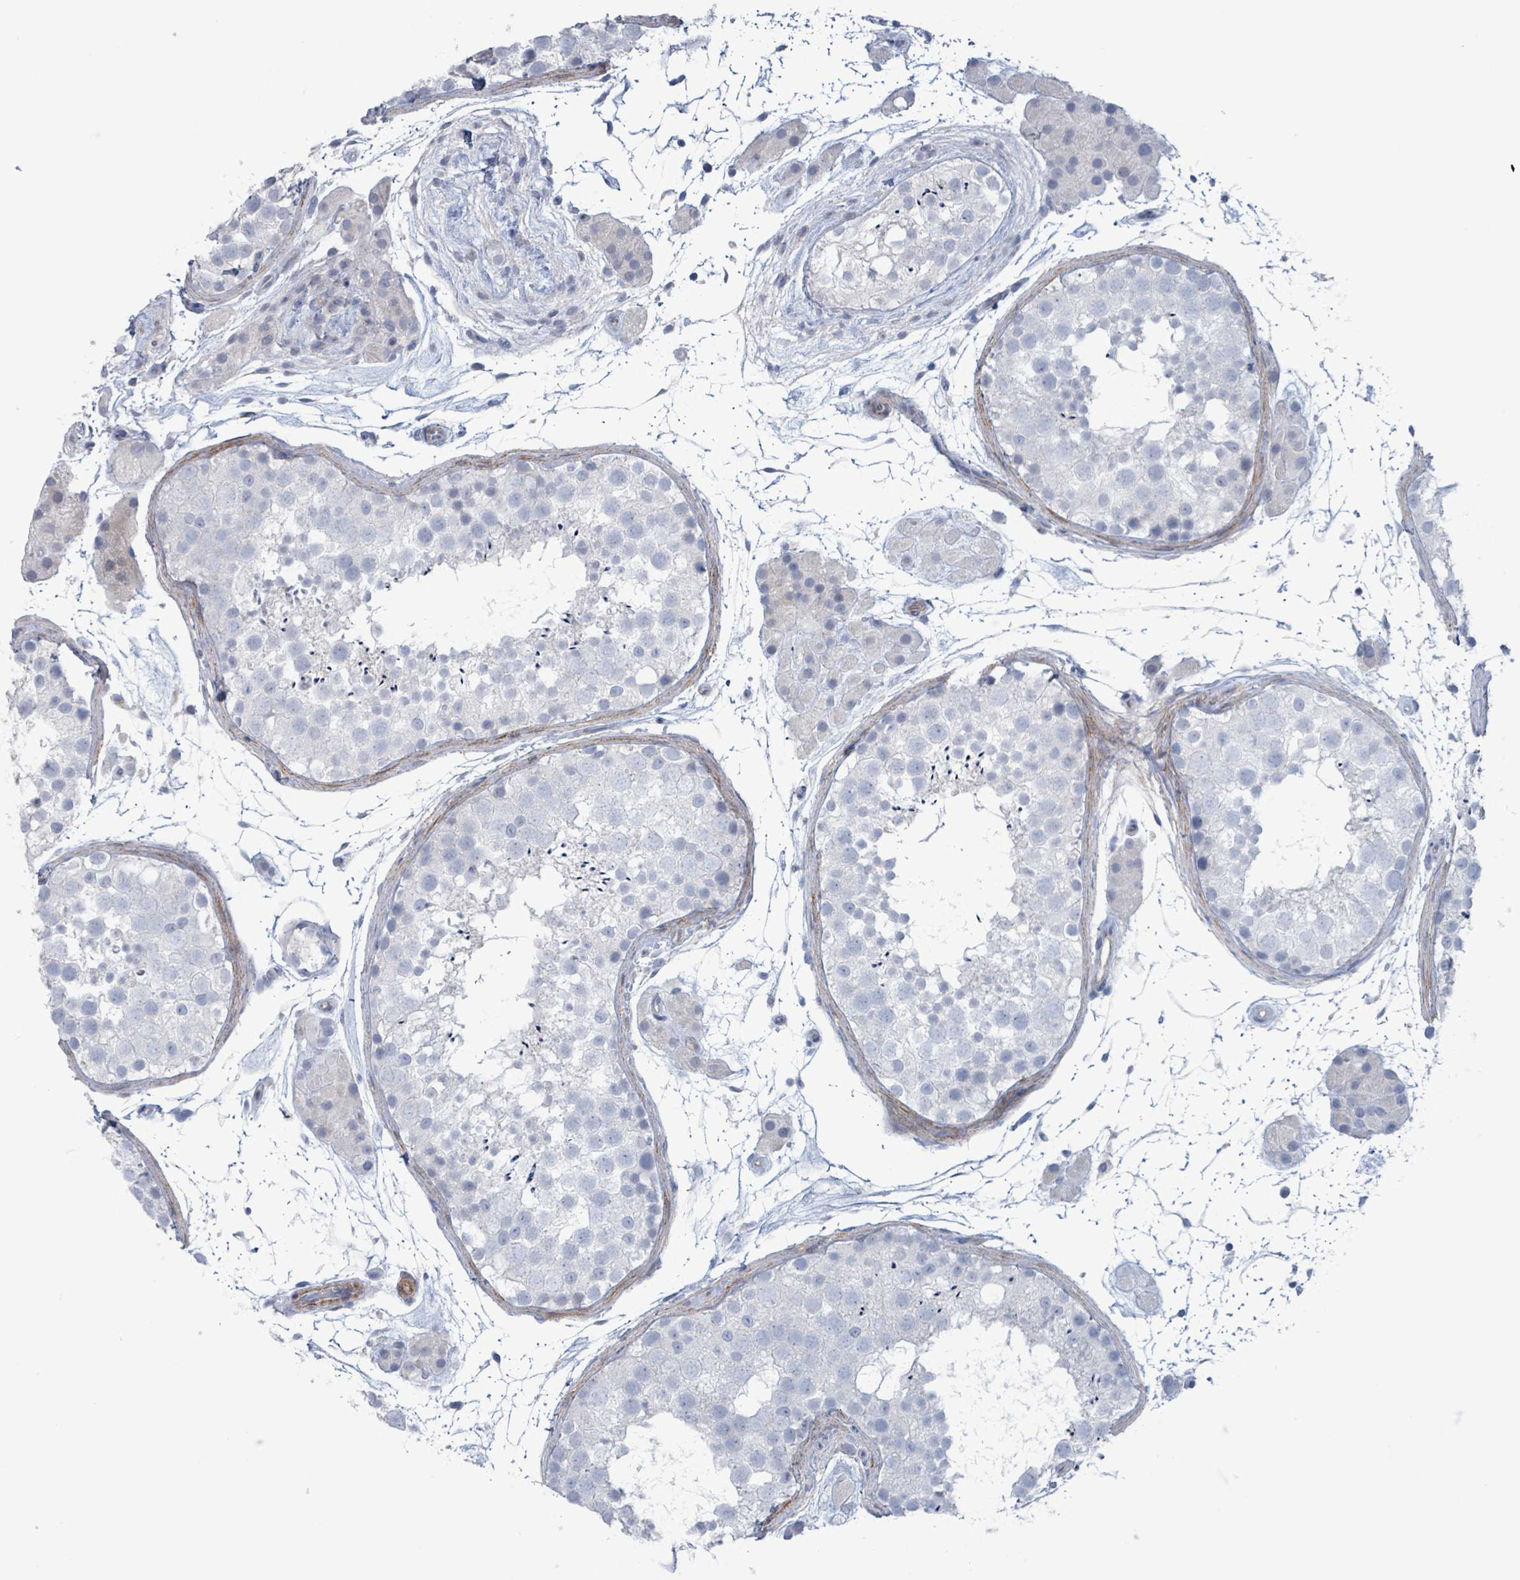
{"staining": {"intensity": "negative", "quantity": "none", "location": "none"}, "tissue": "testis", "cell_type": "Cells in seminiferous ducts", "image_type": "normal", "snomed": [{"axis": "morphology", "description": "Normal tissue, NOS"}, {"axis": "topography", "description": "Testis"}], "caption": "Immunohistochemical staining of unremarkable human testis shows no significant positivity in cells in seminiferous ducts.", "gene": "PKLR", "patient": {"sex": "male", "age": 41}}